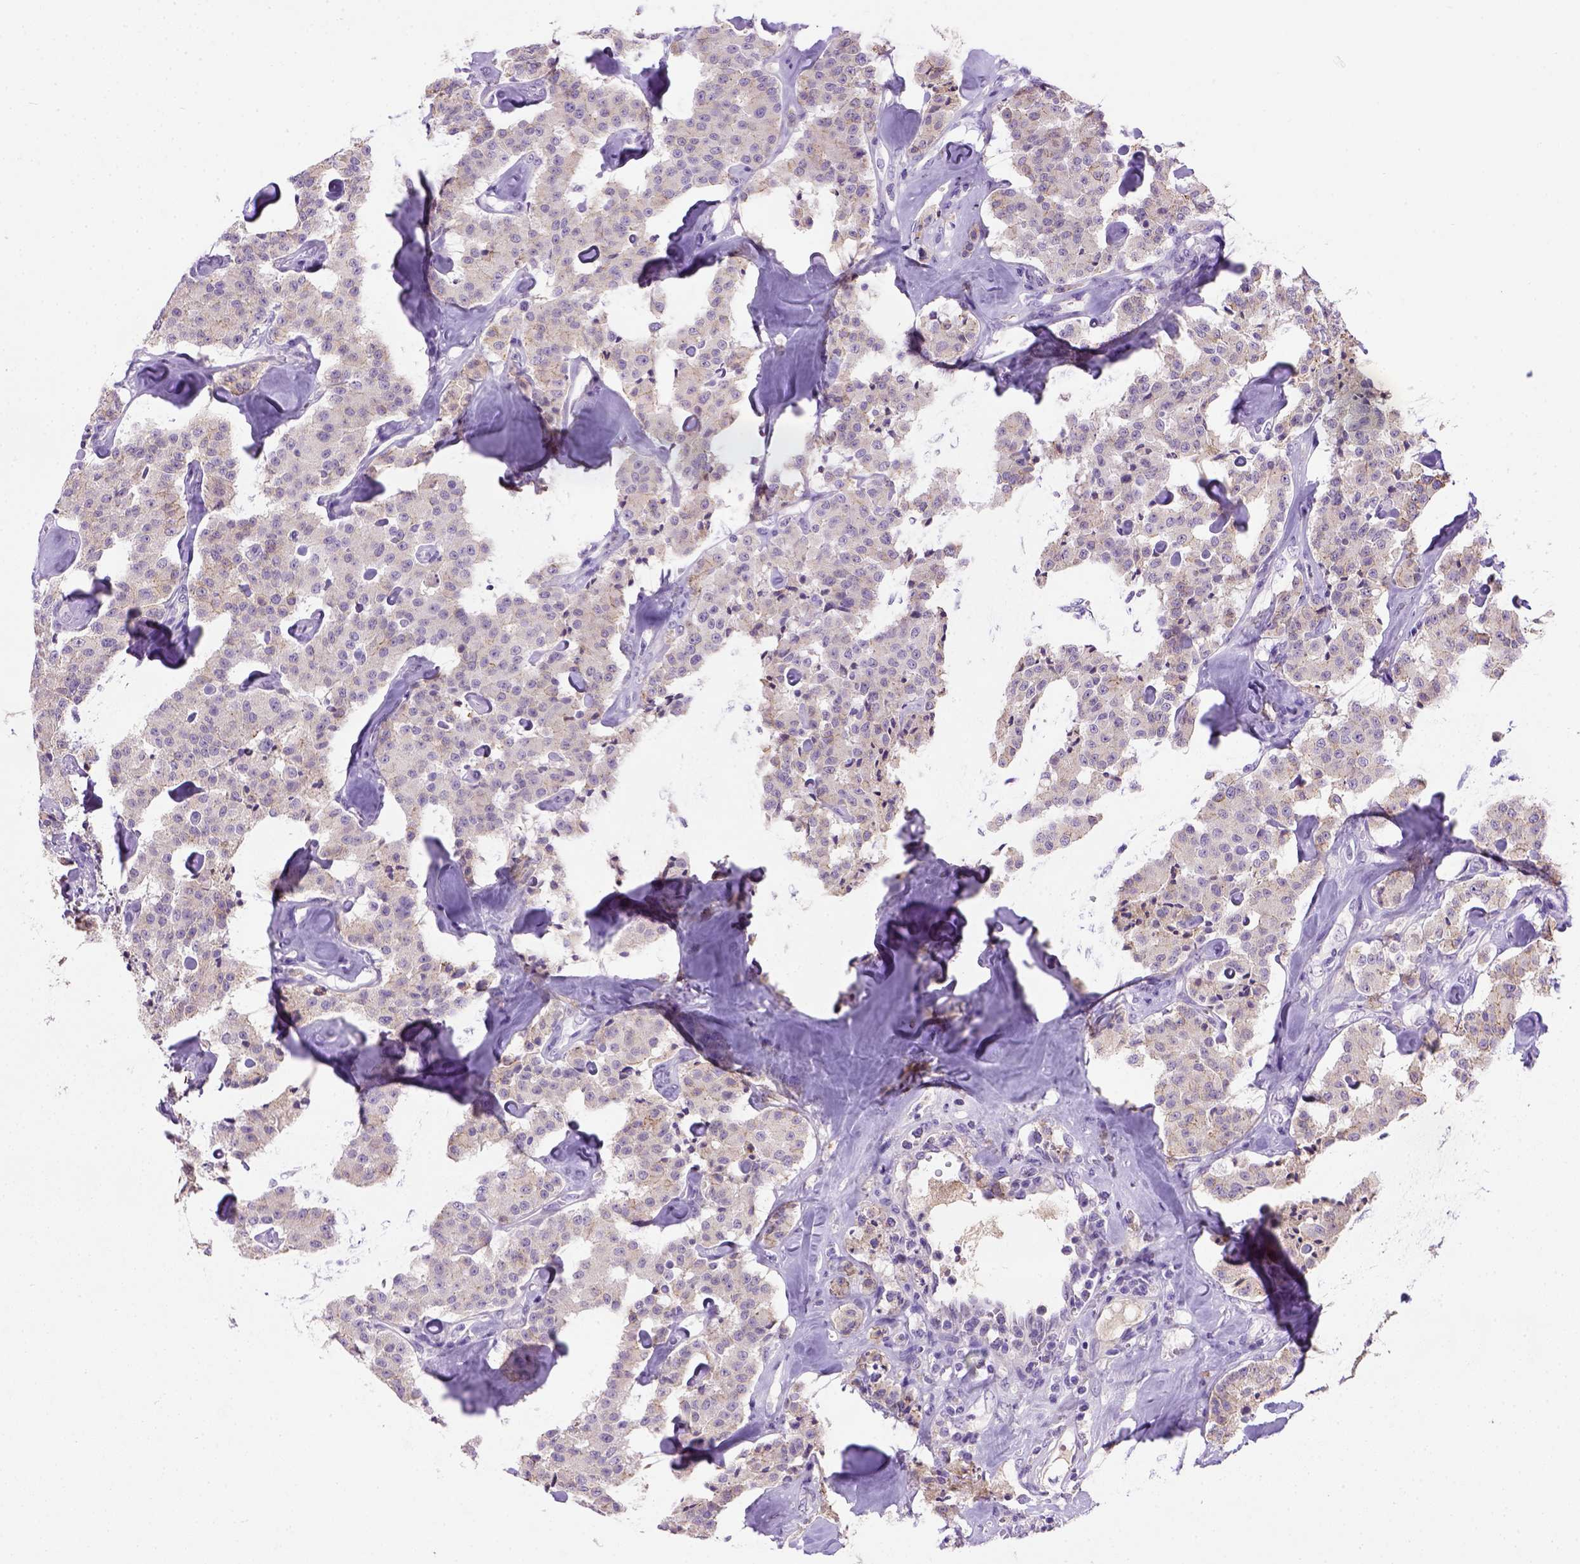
{"staining": {"intensity": "weak", "quantity": "<25%", "location": "cytoplasmic/membranous"}, "tissue": "carcinoid", "cell_type": "Tumor cells", "image_type": "cancer", "snomed": [{"axis": "morphology", "description": "Carcinoid, malignant, NOS"}, {"axis": "topography", "description": "Pancreas"}], "caption": "Immunohistochemistry histopathology image of carcinoid stained for a protein (brown), which displays no expression in tumor cells.", "gene": "CDH1", "patient": {"sex": "male", "age": 41}}